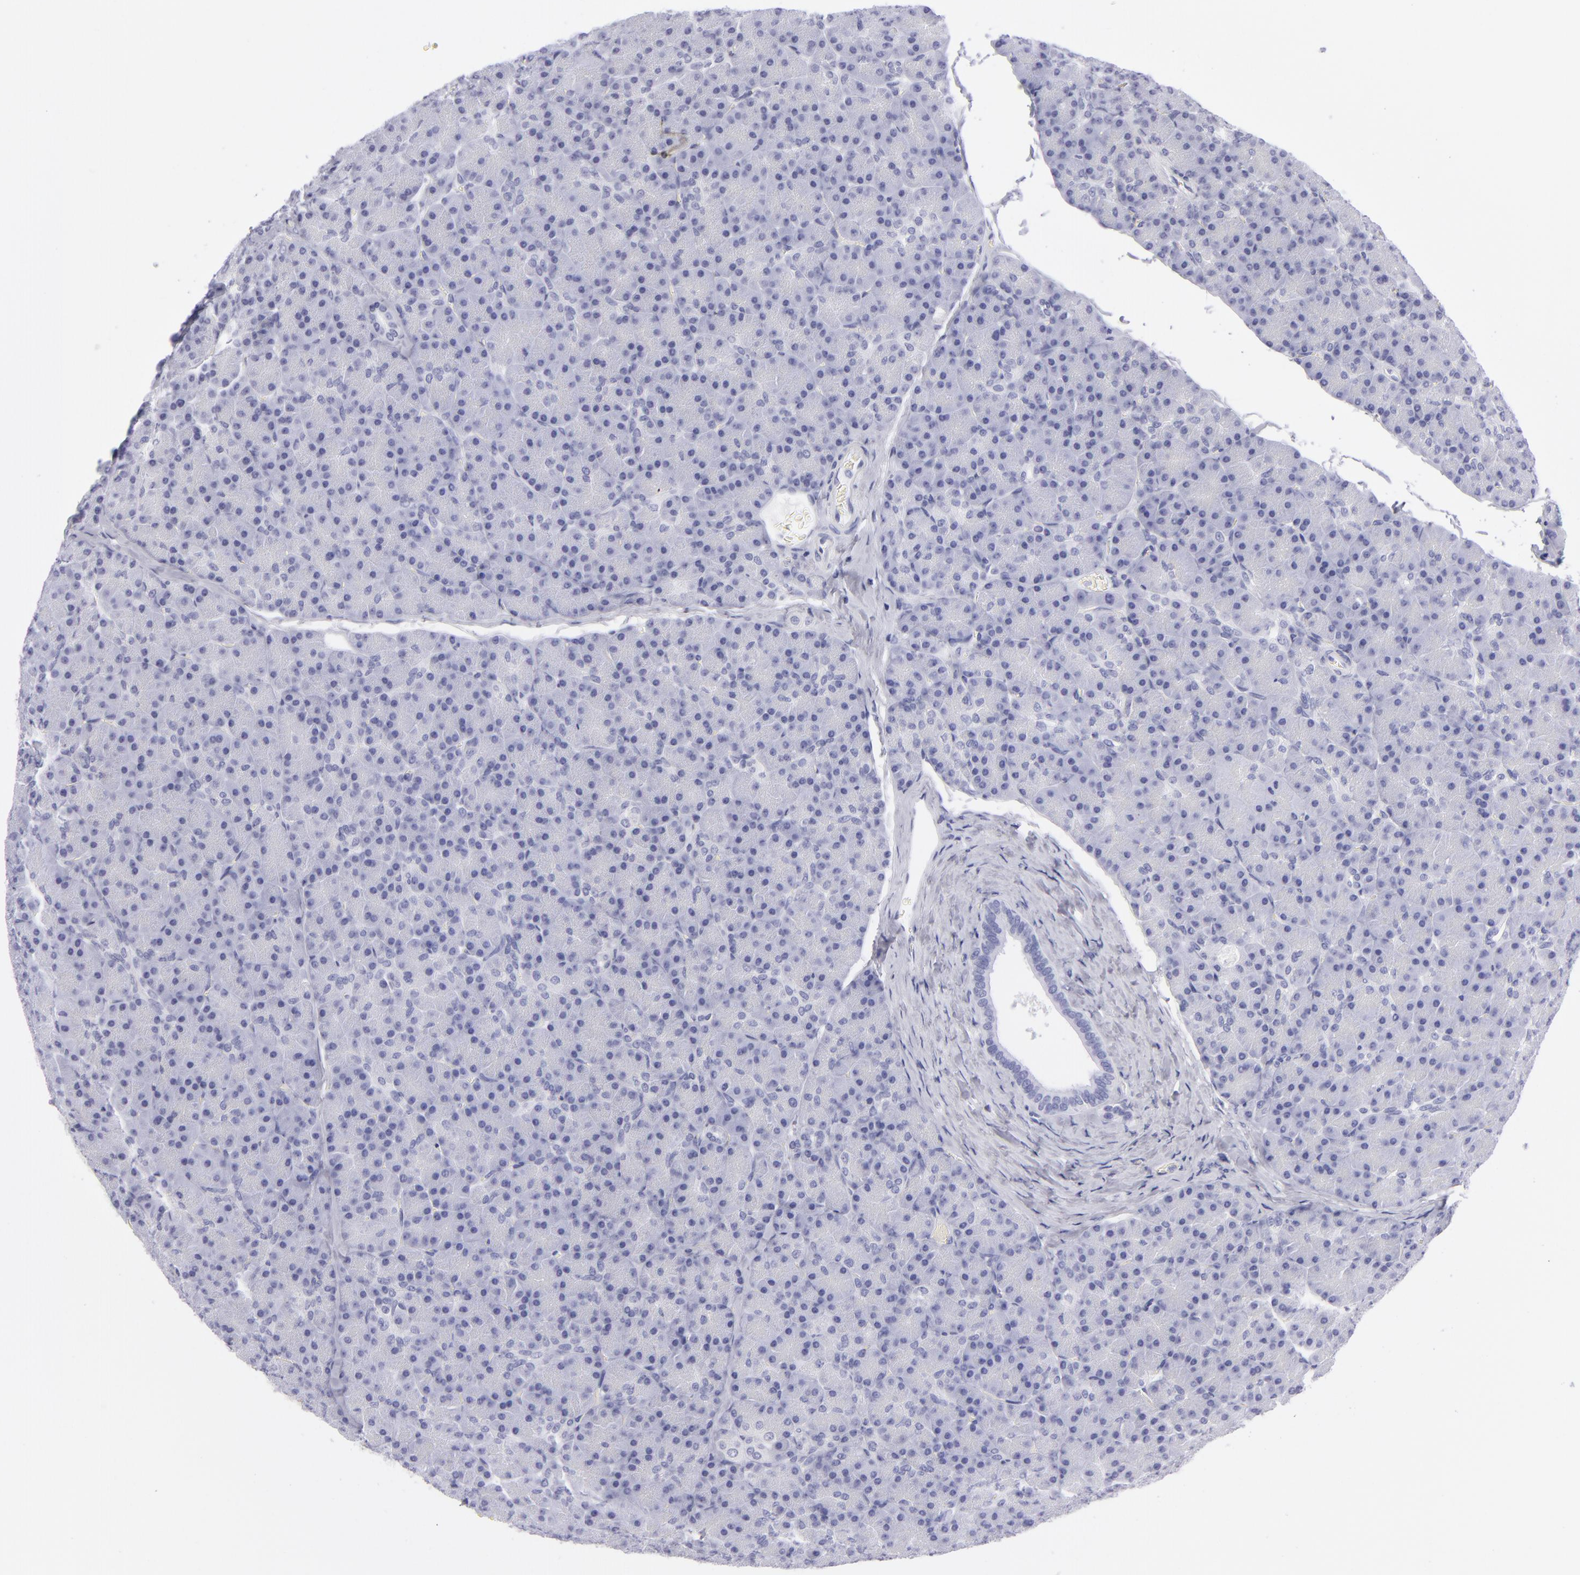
{"staining": {"intensity": "negative", "quantity": "none", "location": "none"}, "tissue": "pancreas", "cell_type": "Exocrine glandular cells", "image_type": "normal", "snomed": [{"axis": "morphology", "description": "Normal tissue, NOS"}, {"axis": "topography", "description": "Pancreas"}], "caption": "A high-resolution photomicrograph shows immunohistochemistry staining of normal pancreas, which shows no significant positivity in exocrine glandular cells.", "gene": "PVALB", "patient": {"sex": "female", "age": 43}}